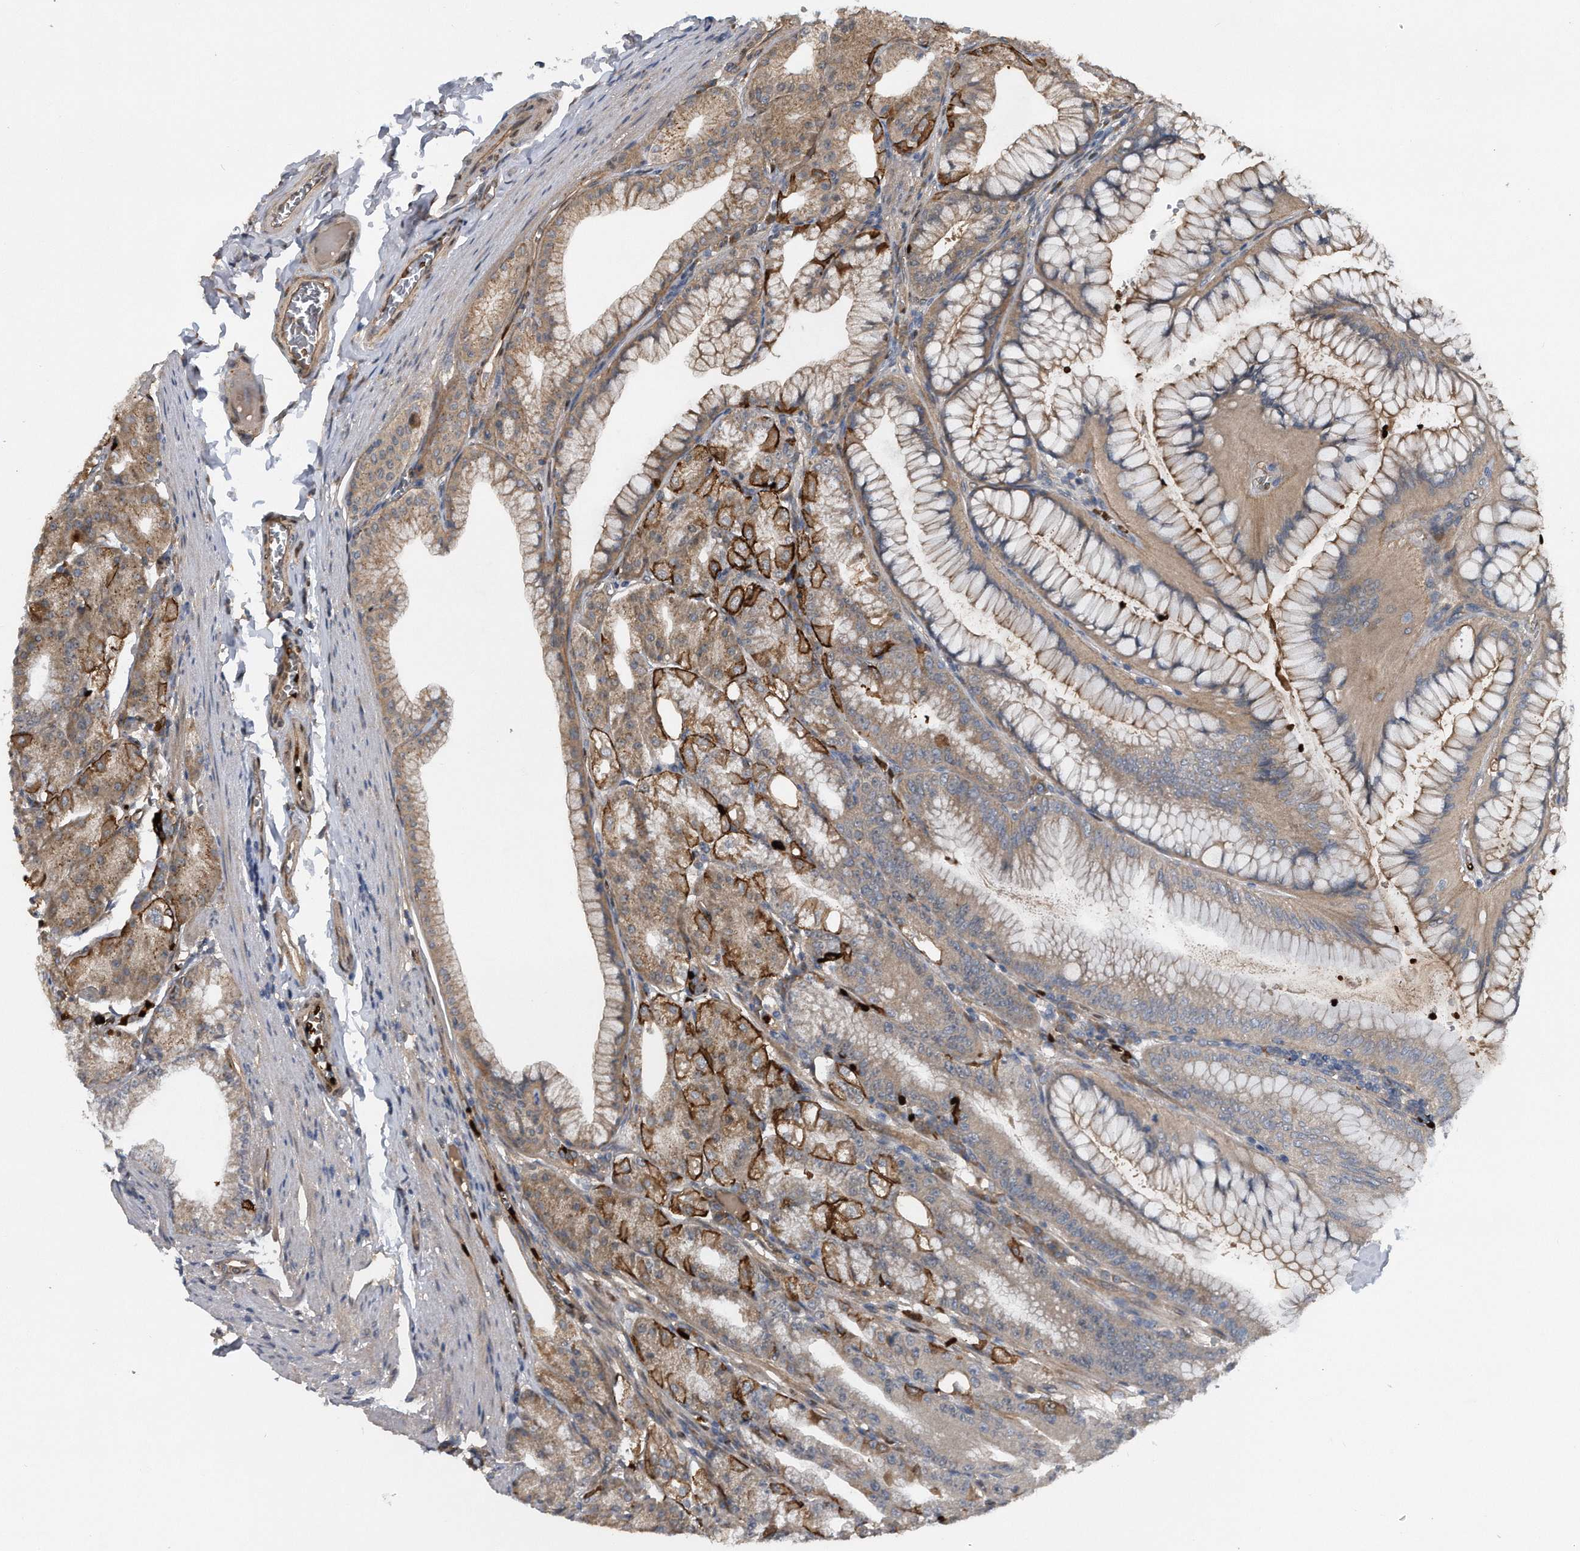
{"staining": {"intensity": "strong", "quantity": "25%-75%", "location": "cytoplasmic/membranous"}, "tissue": "stomach", "cell_type": "Glandular cells", "image_type": "normal", "snomed": [{"axis": "morphology", "description": "Normal tissue, NOS"}, {"axis": "topography", "description": "Stomach, lower"}], "caption": "IHC of normal human stomach displays high levels of strong cytoplasmic/membranous staining in about 25%-75% of glandular cells.", "gene": "ZNF79", "patient": {"sex": "male", "age": 71}}